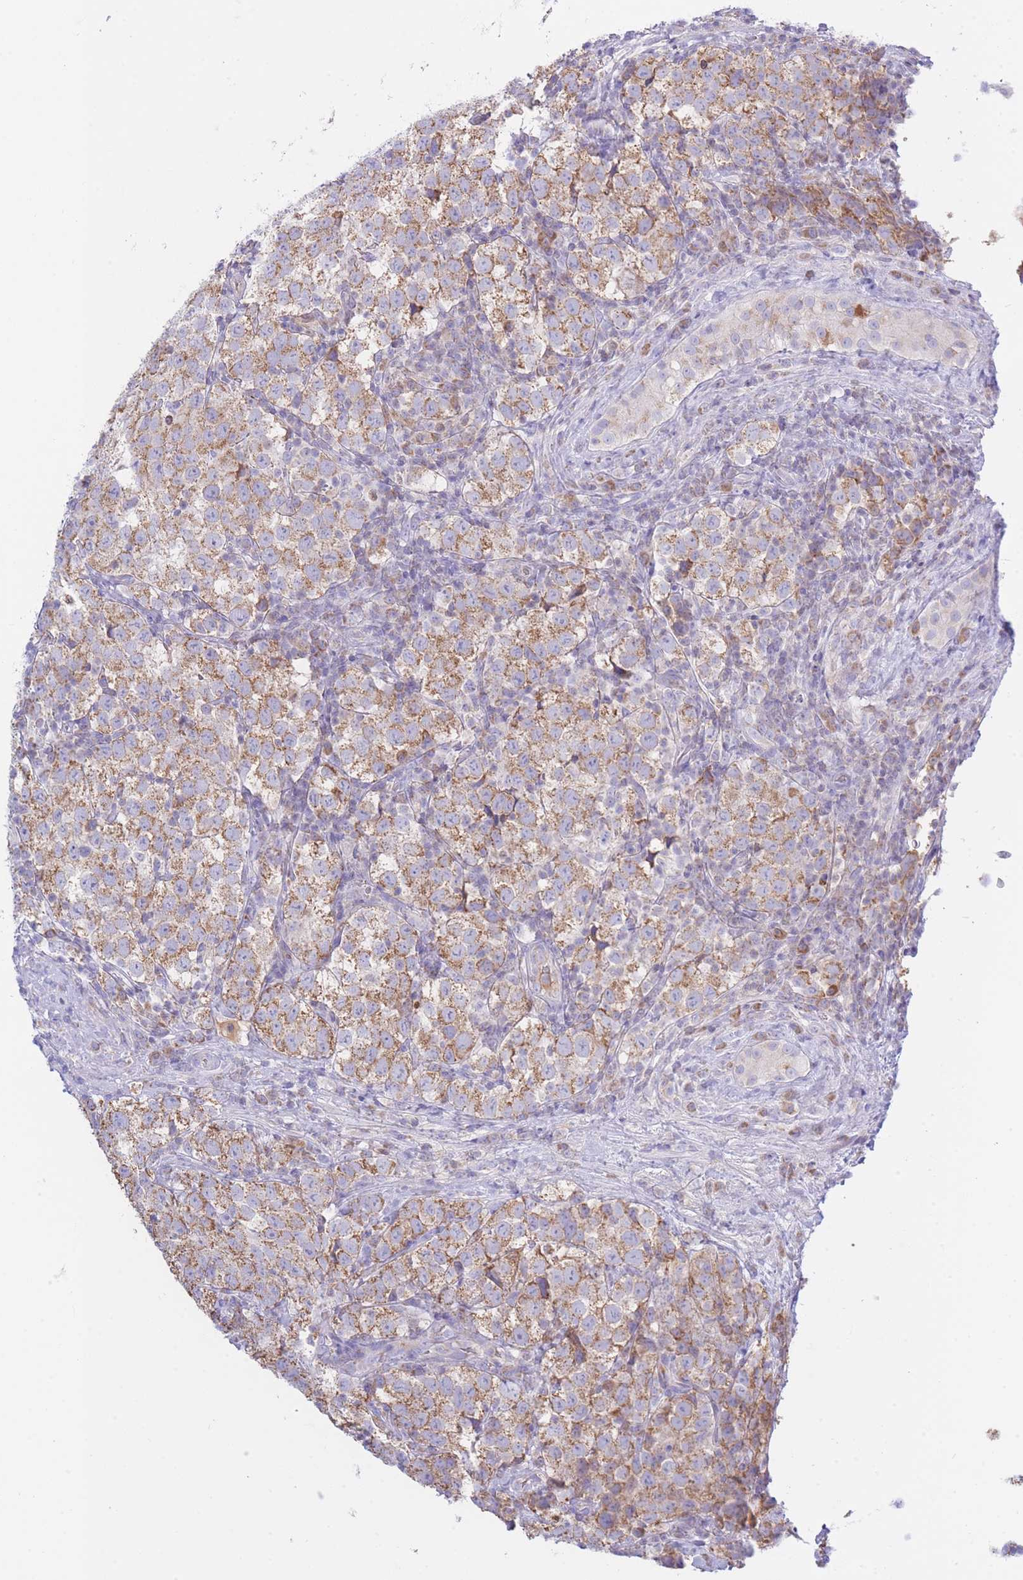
{"staining": {"intensity": "moderate", "quantity": ">75%", "location": "cytoplasmic/membranous"}, "tissue": "testis cancer", "cell_type": "Tumor cells", "image_type": "cancer", "snomed": [{"axis": "morphology", "description": "Seminoma, NOS"}, {"axis": "topography", "description": "Testis"}], "caption": "Approximately >75% of tumor cells in human testis cancer show moderate cytoplasmic/membranous protein expression as visualized by brown immunohistochemical staining.", "gene": "NANP", "patient": {"sex": "male", "age": 34}}